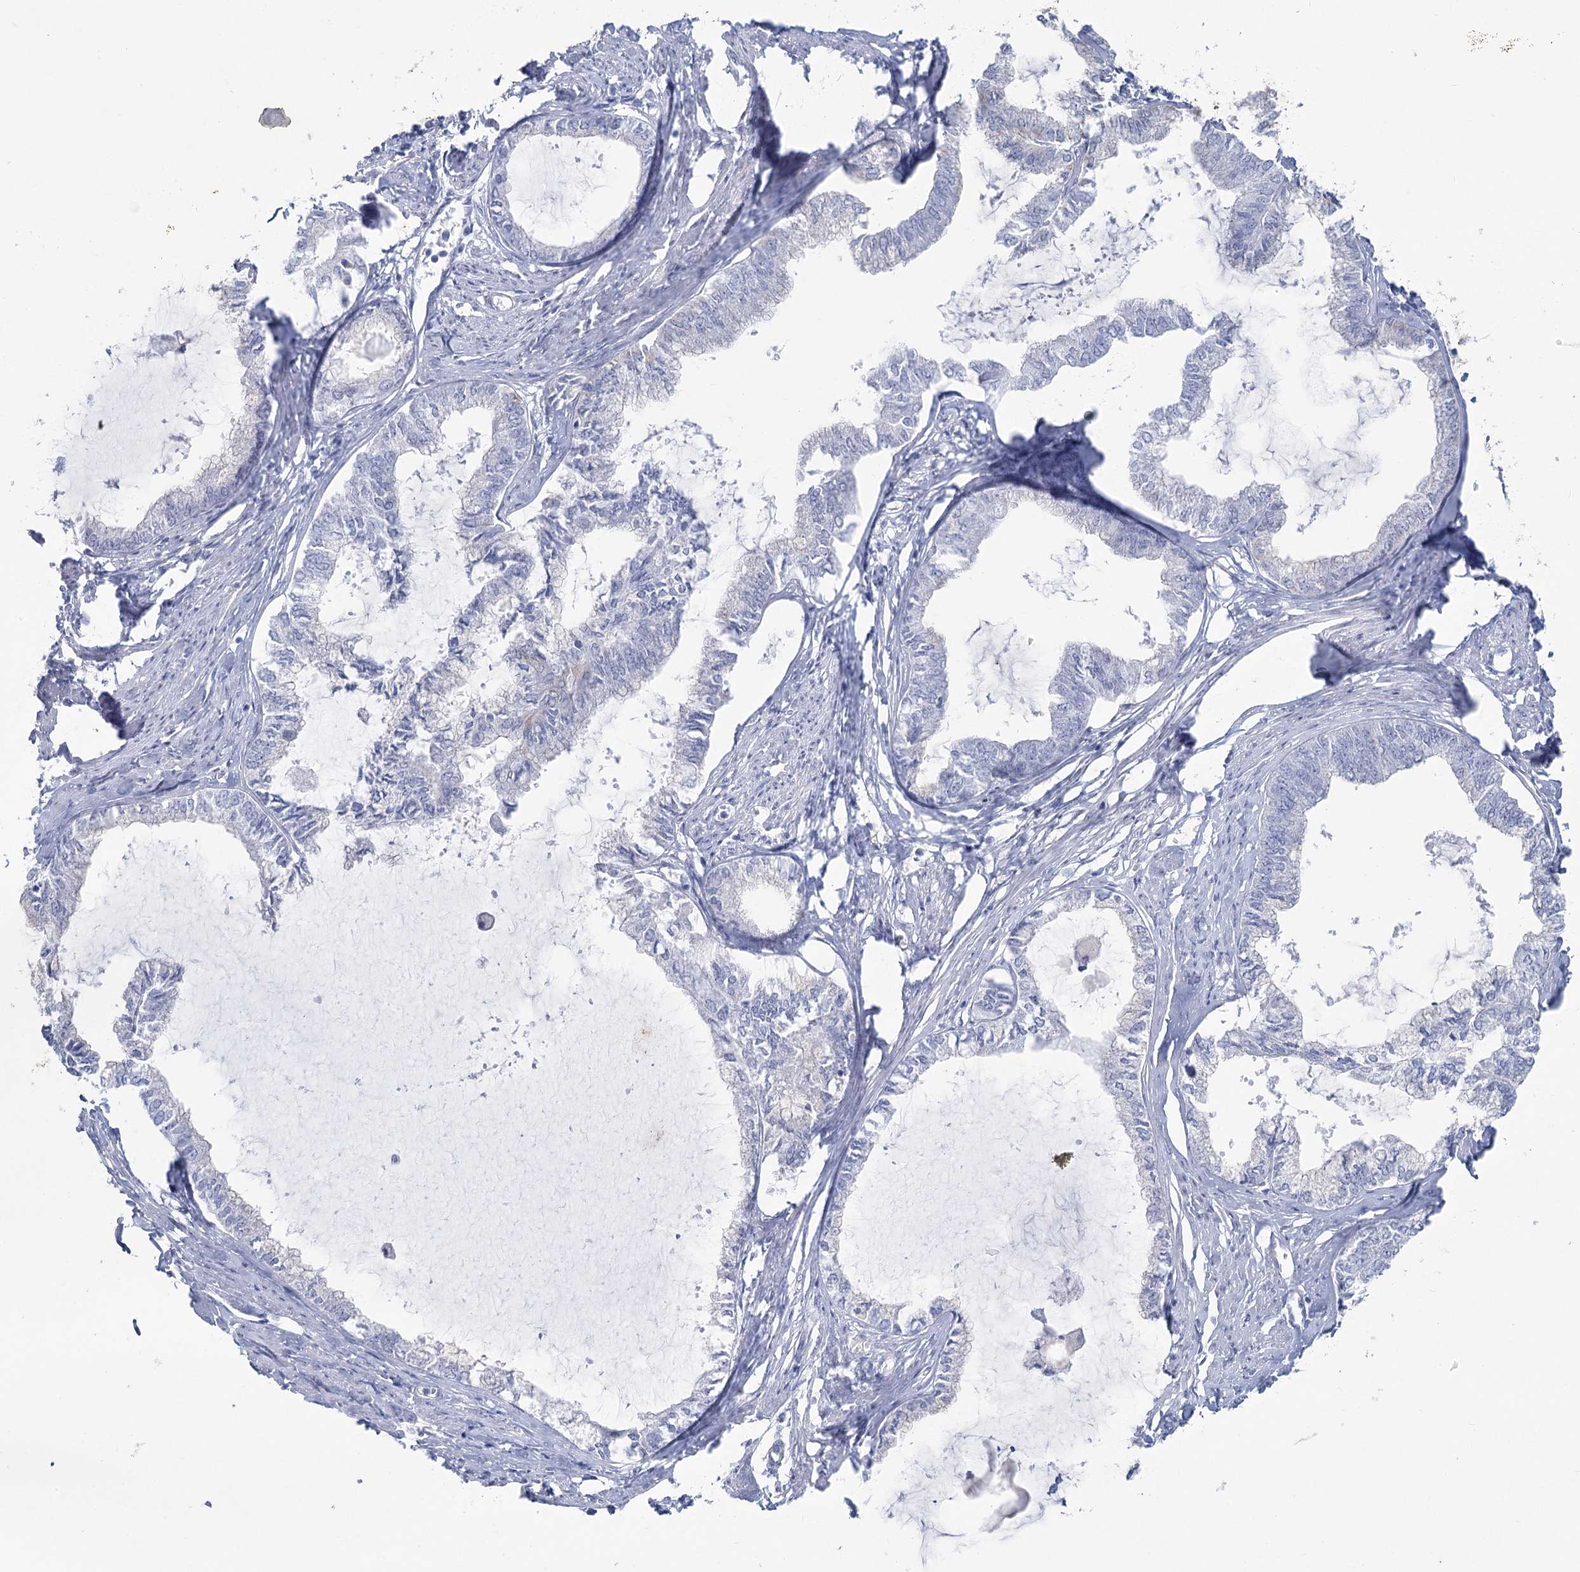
{"staining": {"intensity": "negative", "quantity": "none", "location": "none"}, "tissue": "endometrial cancer", "cell_type": "Tumor cells", "image_type": "cancer", "snomed": [{"axis": "morphology", "description": "Adenocarcinoma, NOS"}, {"axis": "topography", "description": "Endometrium"}], "caption": "The IHC micrograph has no significant expression in tumor cells of adenocarcinoma (endometrial) tissue.", "gene": "CCDC88A", "patient": {"sex": "female", "age": 86}}